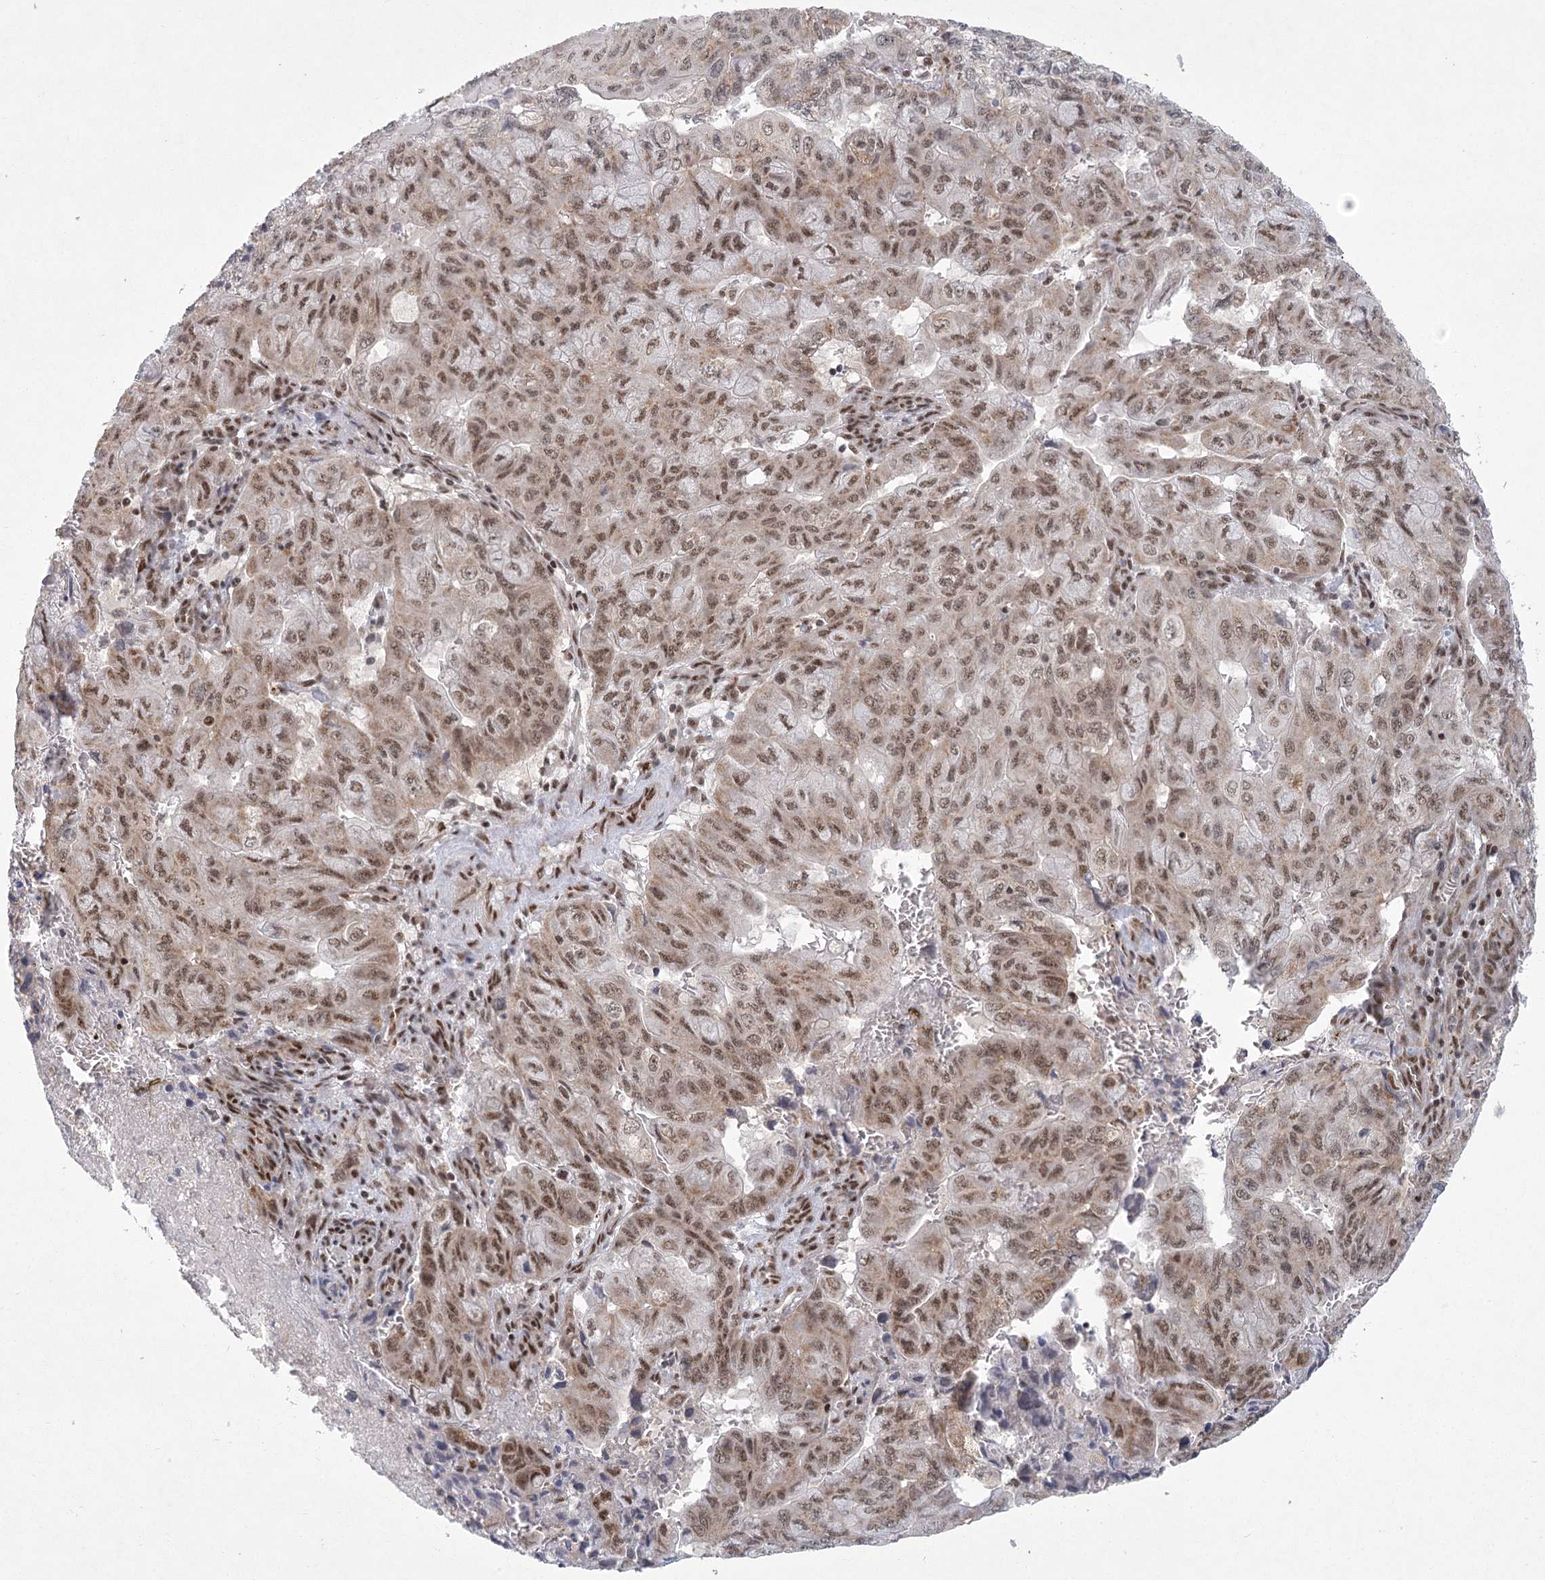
{"staining": {"intensity": "moderate", "quantity": ">75%", "location": "nuclear"}, "tissue": "pancreatic cancer", "cell_type": "Tumor cells", "image_type": "cancer", "snomed": [{"axis": "morphology", "description": "Adenocarcinoma, NOS"}, {"axis": "topography", "description": "Pancreas"}], "caption": "Protein analysis of pancreatic cancer tissue reveals moderate nuclear expression in approximately >75% of tumor cells.", "gene": "CIB4", "patient": {"sex": "male", "age": 51}}